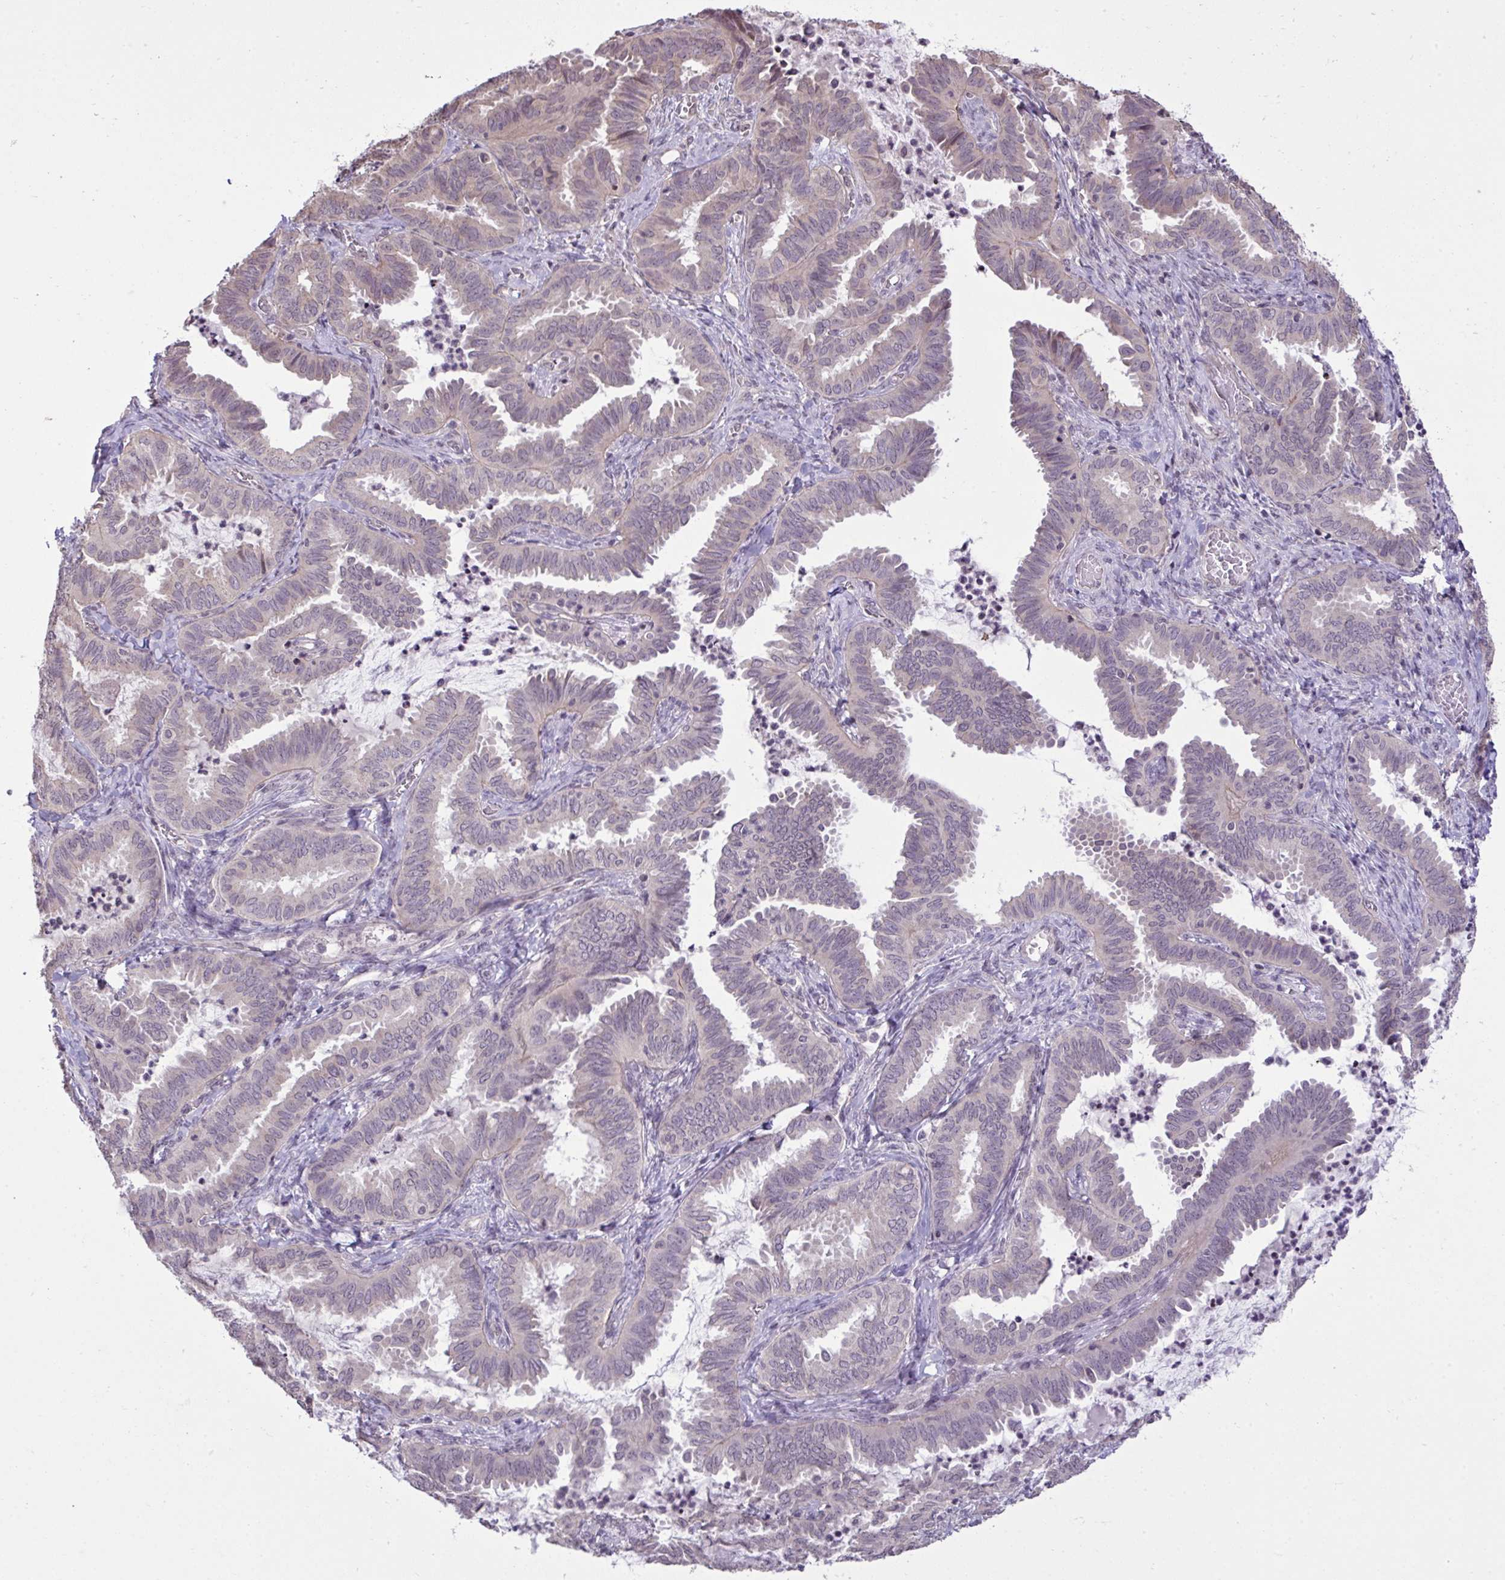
{"staining": {"intensity": "negative", "quantity": "none", "location": "none"}, "tissue": "ovarian cancer", "cell_type": "Tumor cells", "image_type": "cancer", "snomed": [{"axis": "morphology", "description": "Carcinoma, endometroid"}, {"axis": "topography", "description": "Ovary"}], "caption": "This is a image of IHC staining of ovarian endometroid carcinoma, which shows no expression in tumor cells.", "gene": "CYP20A1", "patient": {"sex": "female", "age": 70}}